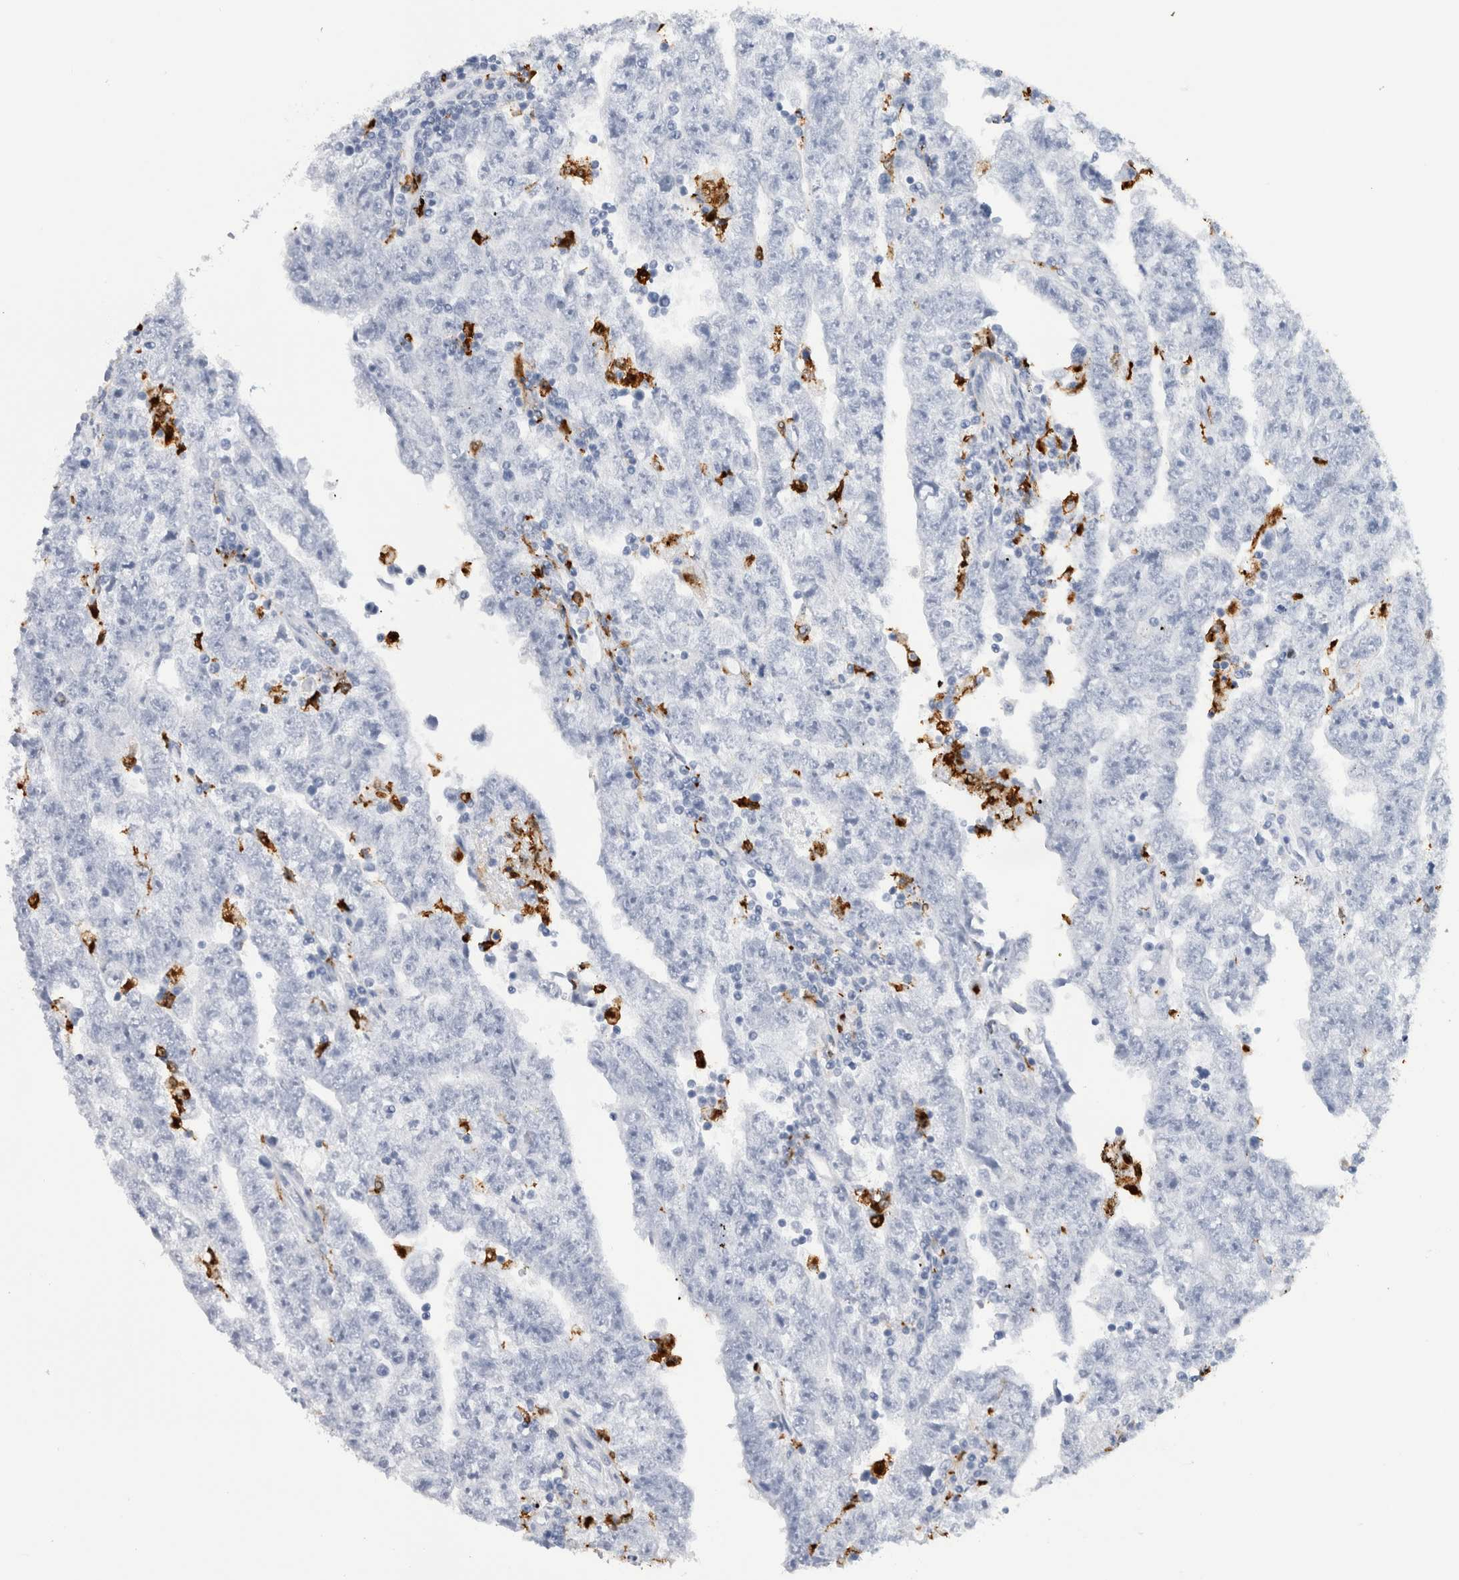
{"staining": {"intensity": "negative", "quantity": "none", "location": "none"}, "tissue": "testis cancer", "cell_type": "Tumor cells", "image_type": "cancer", "snomed": [{"axis": "morphology", "description": "Carcinoma, Embryonal, NOS"}, {"axis": "topography", "description": "Testis"}], "caption": "DAB immunohistochemical staining of human testis embryonal carcinoma demonstrates no significant expression in tumor cells. Brightfield microscopy of immunohistochemistry (IHC) stained with DAB (brown) and hematoxylin (blue), captured at high magnification.", "gene": "S100A8", "patient": {"sex": "male", "age": 25}}